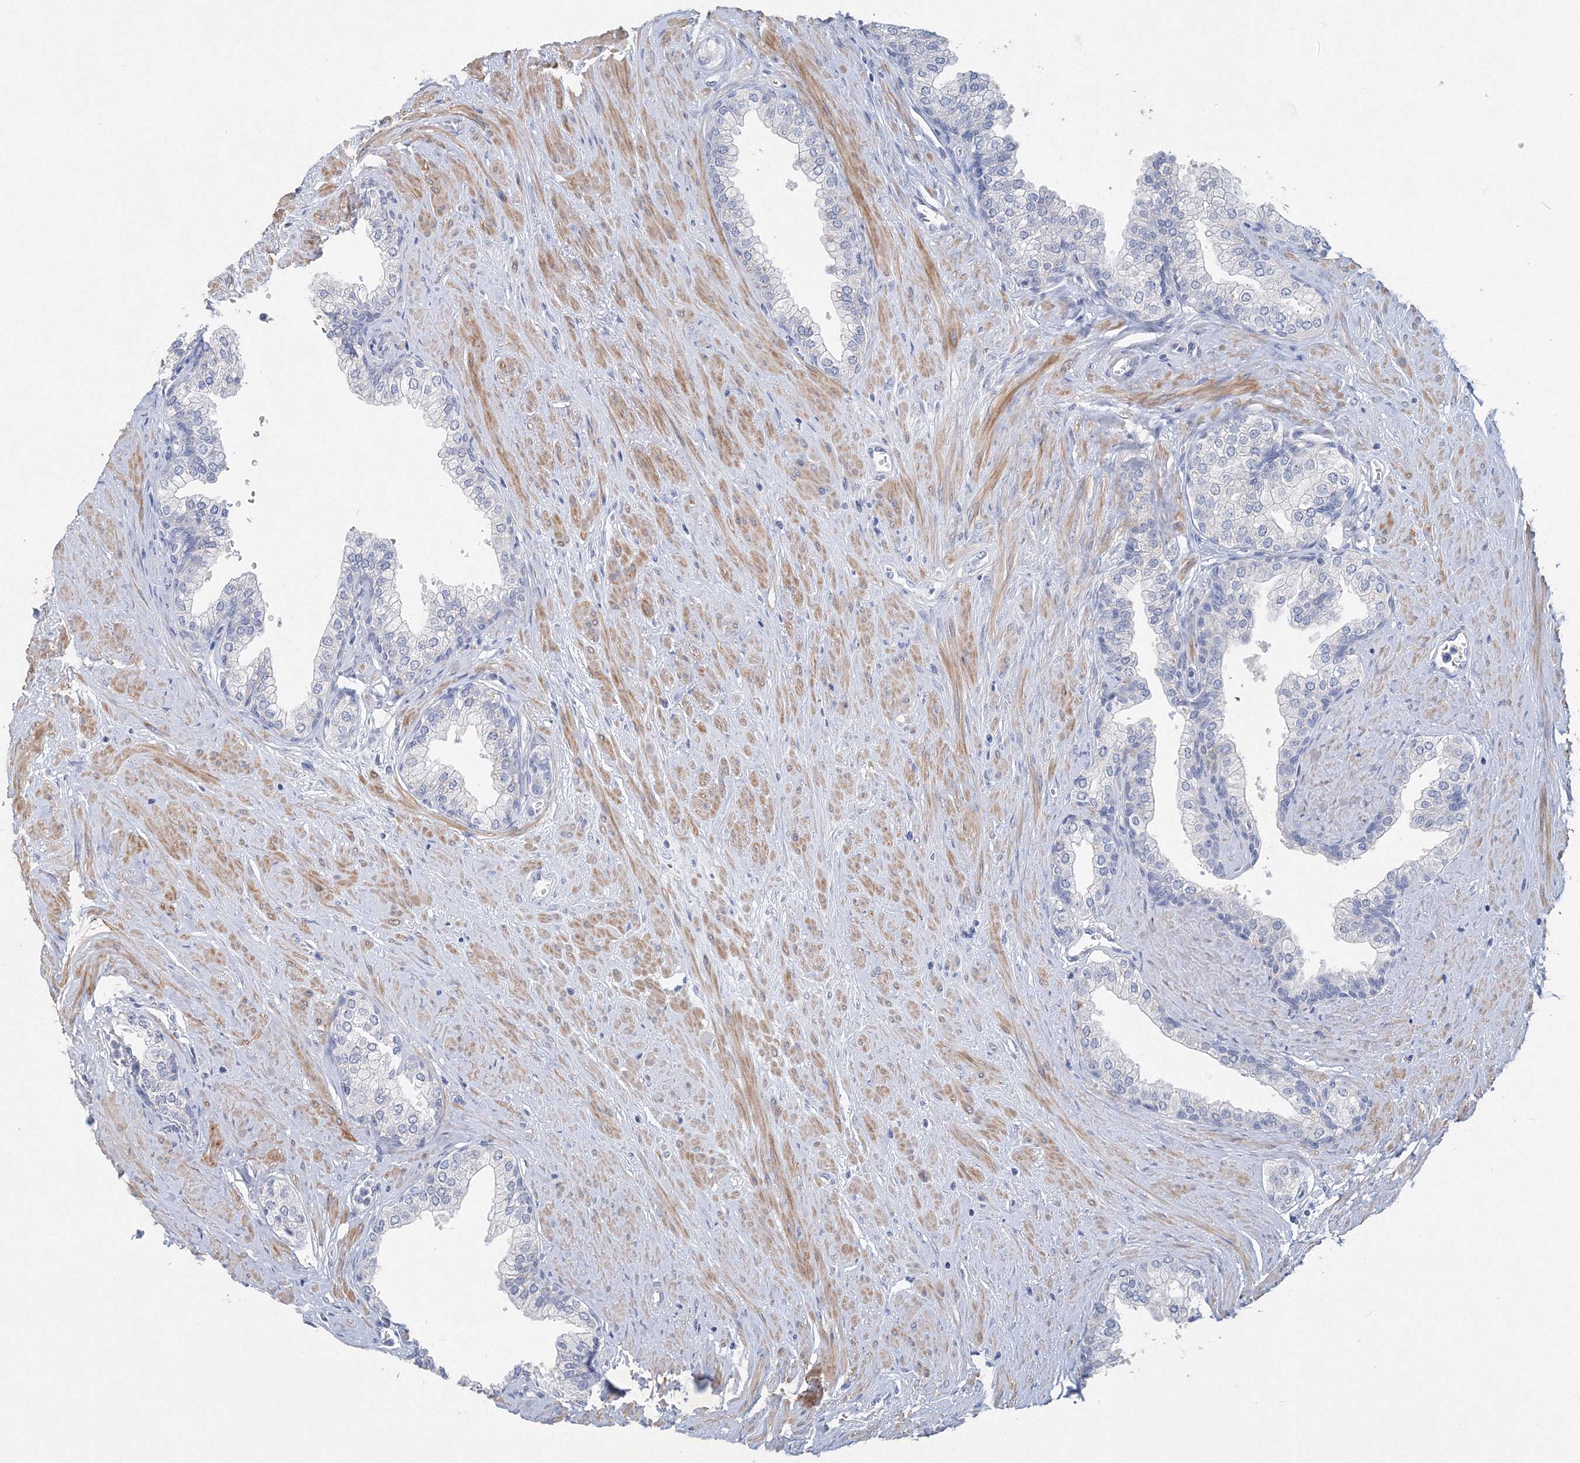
{"staining": {"intensity": "negative", "quantity": "none", "location": "none"}, "tissue": "prostate", "cell_type": "Glandular cells", "image_type": "normal", "snomed": [{"axis": "morphology", "description": "Normal tissue, NOS"}, {"axis": "morphology", "description": "Urothelial carcinoma, Low grade"}, {"axis": "topography", "description": "Urinary bladder"}, {"axis": "topography", "description": "Prostate"}], "caption": "This is an immunohistochemistry histopathology image of normal prostate. There is no positivity in glandular cells.", "gene": "OSBPL6", "patient": {"sex": "male", "age": 60}}